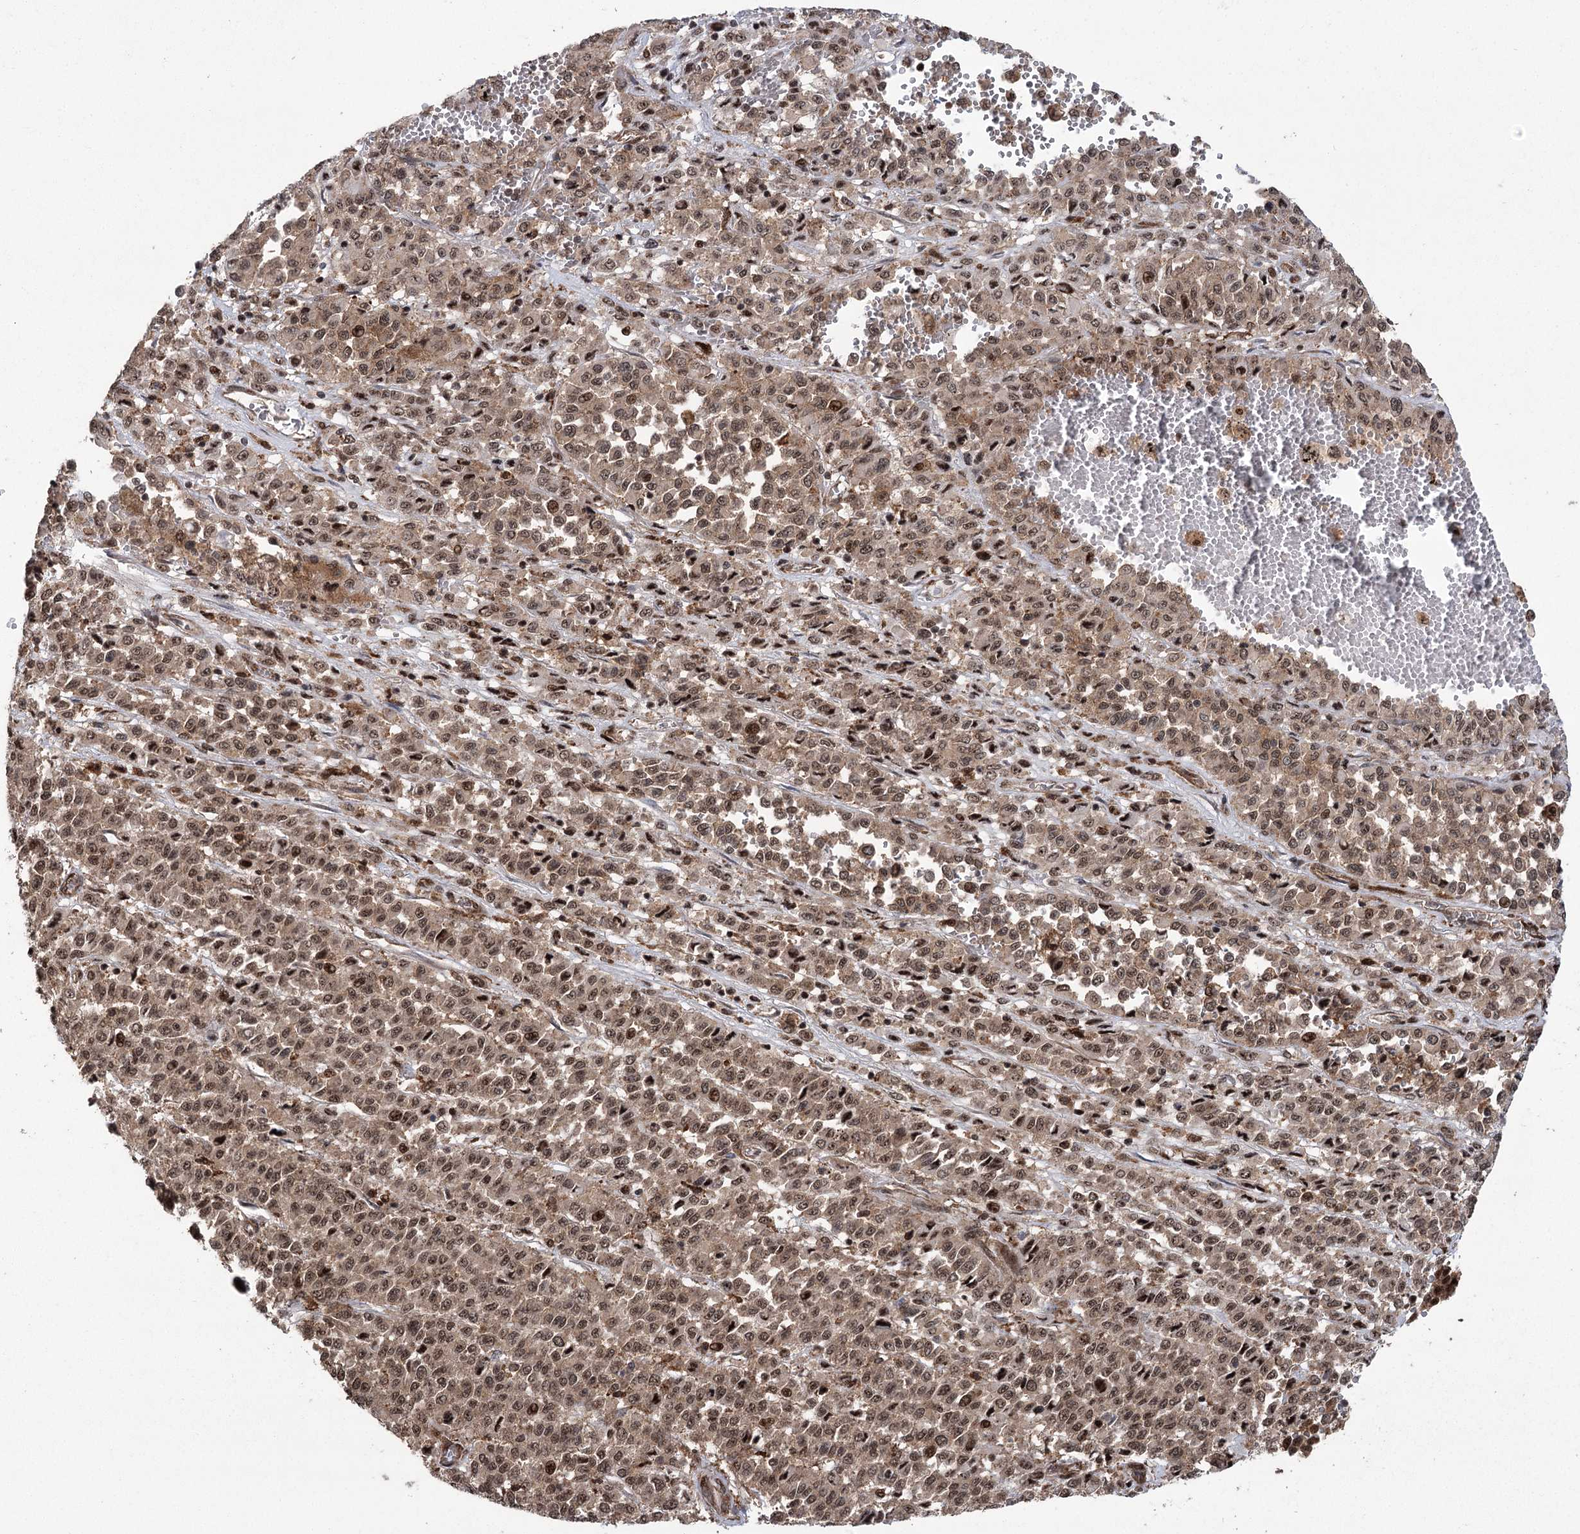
{"staining": {"intensity": "moderate", "quantity": ">75%", "location": "cytoplasmic/membranous,nuclear"}, "tissue": "melanoma", "cell_type": "Tumor cells", "image_type": "cancer", "snomed": [{"axis": "morphology", "description": "Malignant melanoma, Metastatic site"}, {"axis": "topography", "description": "Pancreas"}], "caption": "Protein staining demonstrates moderate cytoplasmic/membranous and nuclear expression in approximately >75% of tumor cells in malignant melanoma (metastatic site). (Stains: DAB in brown, nuclei in blue, Microscopy: brightfield microscopy at high magnification).", "gene": "PARM1", "patient": {"sex": "female", "age": 30}}